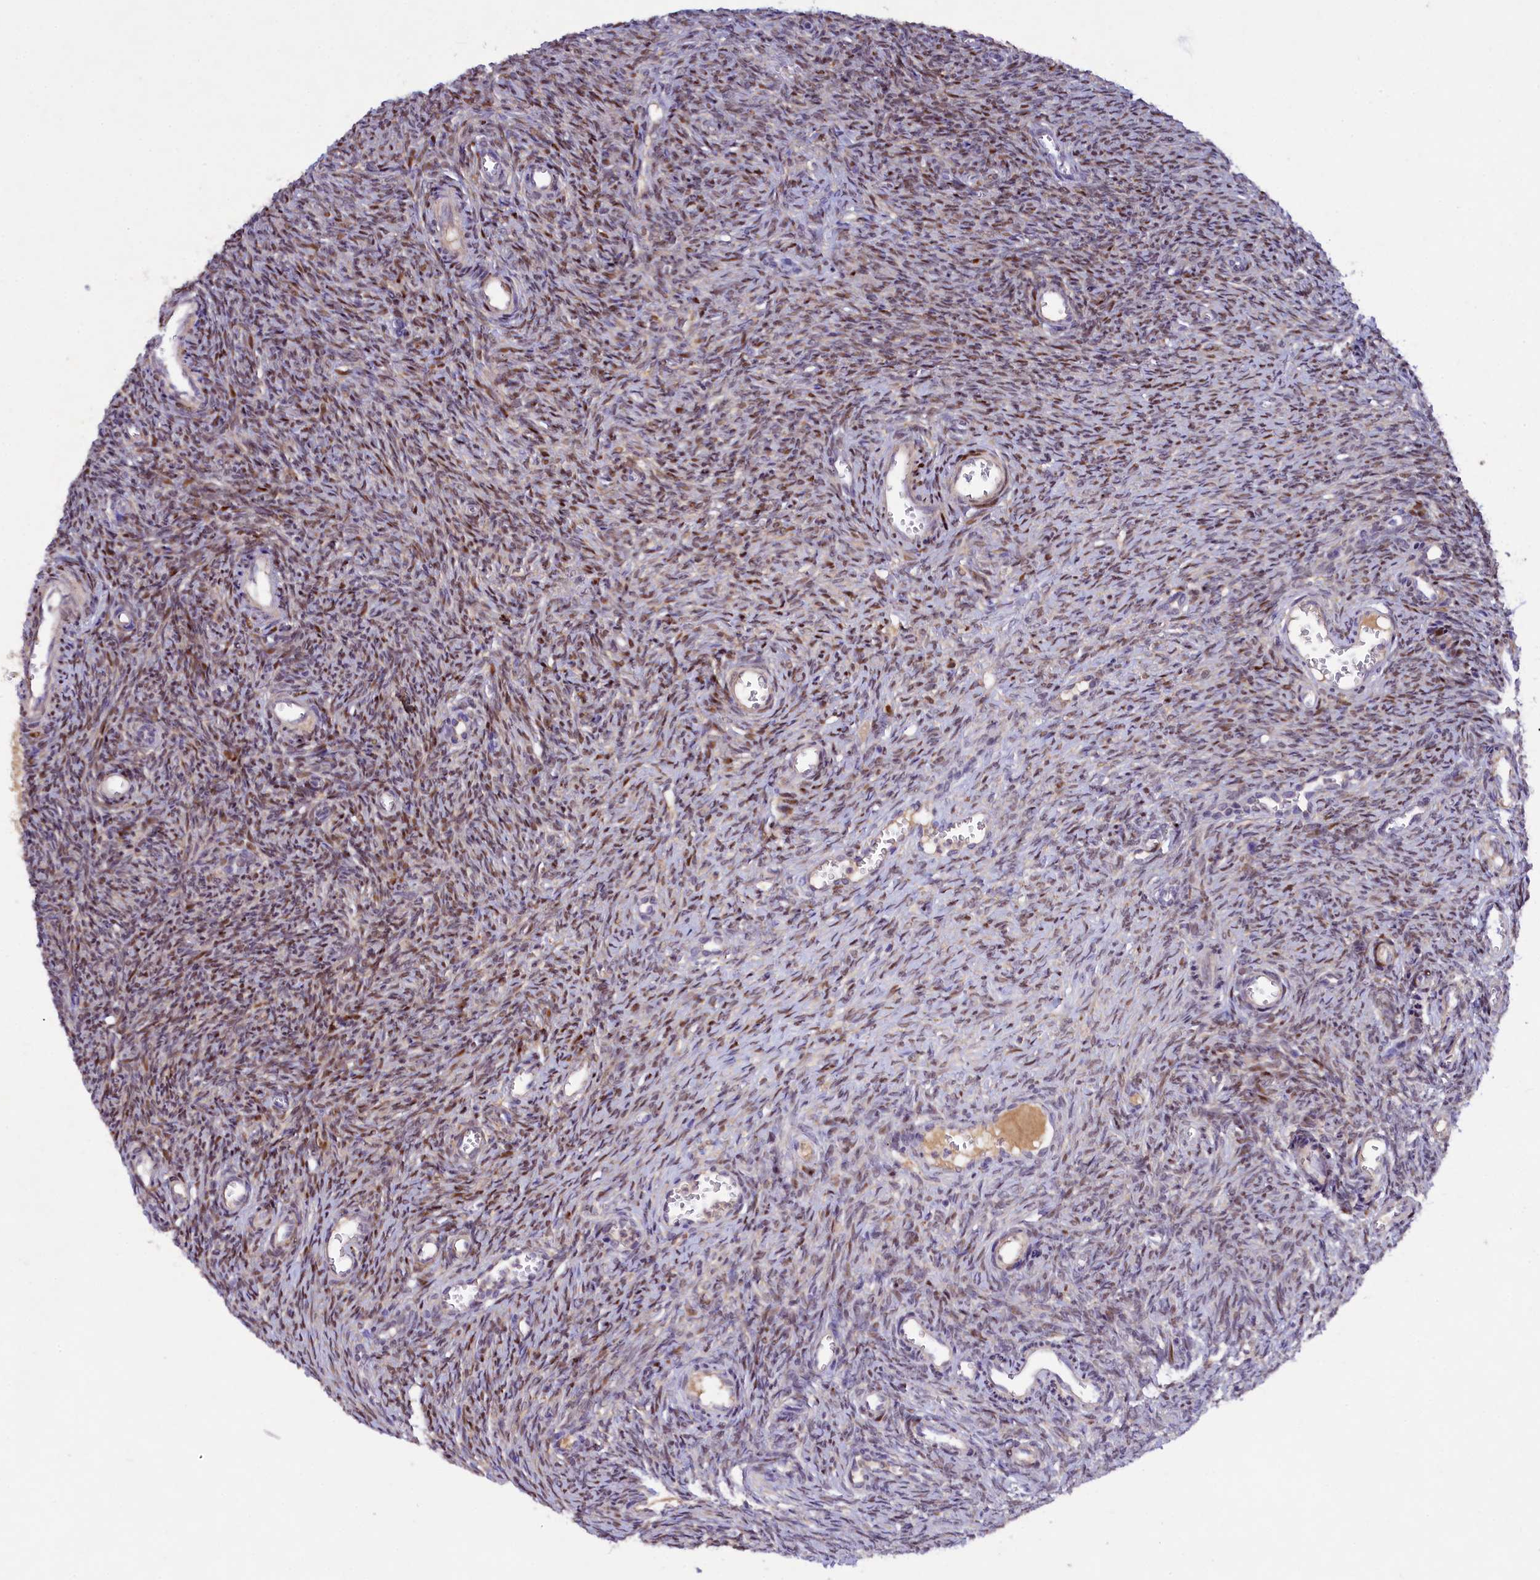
{"staining": {"intensity": "weak", "quantity": "25%-75%", "location": "cytoplasmic/membranous,nuclear"}, "tissue": "ovary", "cell_type": "Follicle cells", "image_type": "normal", "snomed": [{"axis": "morphology", "description": "Normal tissue, NOS"}, {"axis": "topography", "description": "Ovary"}], "caption": "High-power microscopy captured an immunohistochemistry (IHC) histopathology image of normal ovary, revealing weak cytoplasmic/membranous,nuclear staining in about 25%-75% of follicle cells.", "gene": "TGDS", "patient": {"sex": "female", "age": 44}}